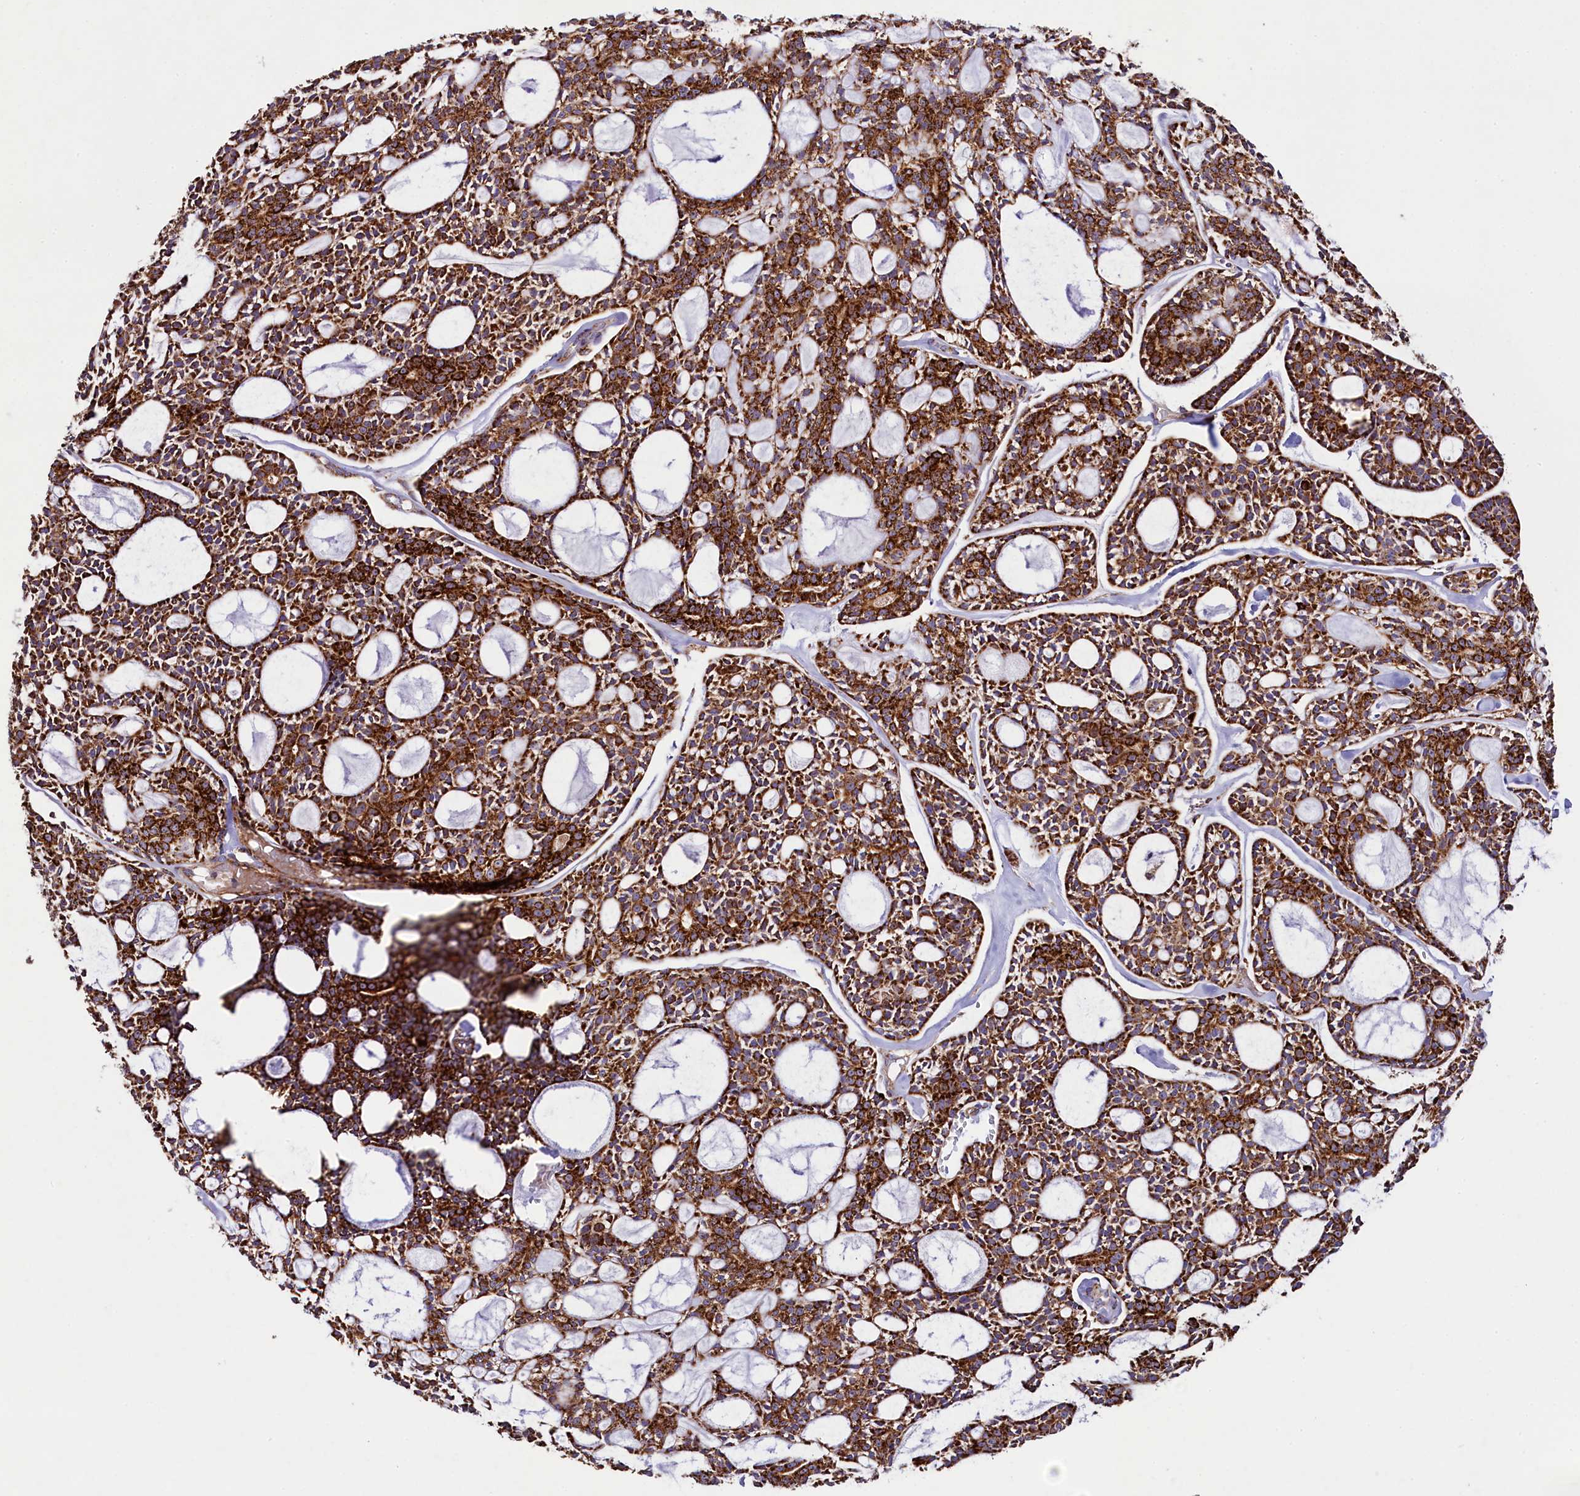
{"staining": {"intensity": "strong", "quantity": ">75%", "location": "cytoplasmic/membranous"}, "tissue": "head and neck cancer", "cell_type": "Tumor cells", "image_type": "cancer", "snomed": [{"axis": "morphology", "description": "Adenocarcinoma, NOS"}, {"axis": "topography", "description": "Salivary gland"}, {"axis": "topography", "description": "Head-Neck"}], "caption": "Head and neck cancer (adenocarcinoma) was stained to show a protein in brown. There is high levels of strong cytoplasmic/membranous positivity in approximately >75% of tumor cells. (DAB (3,3'-diaminobenzidine) IHC with brightfield microscopy, high magnification).", "gene": "CLYBL", "patient": {"sex": "male", "age": 55}}